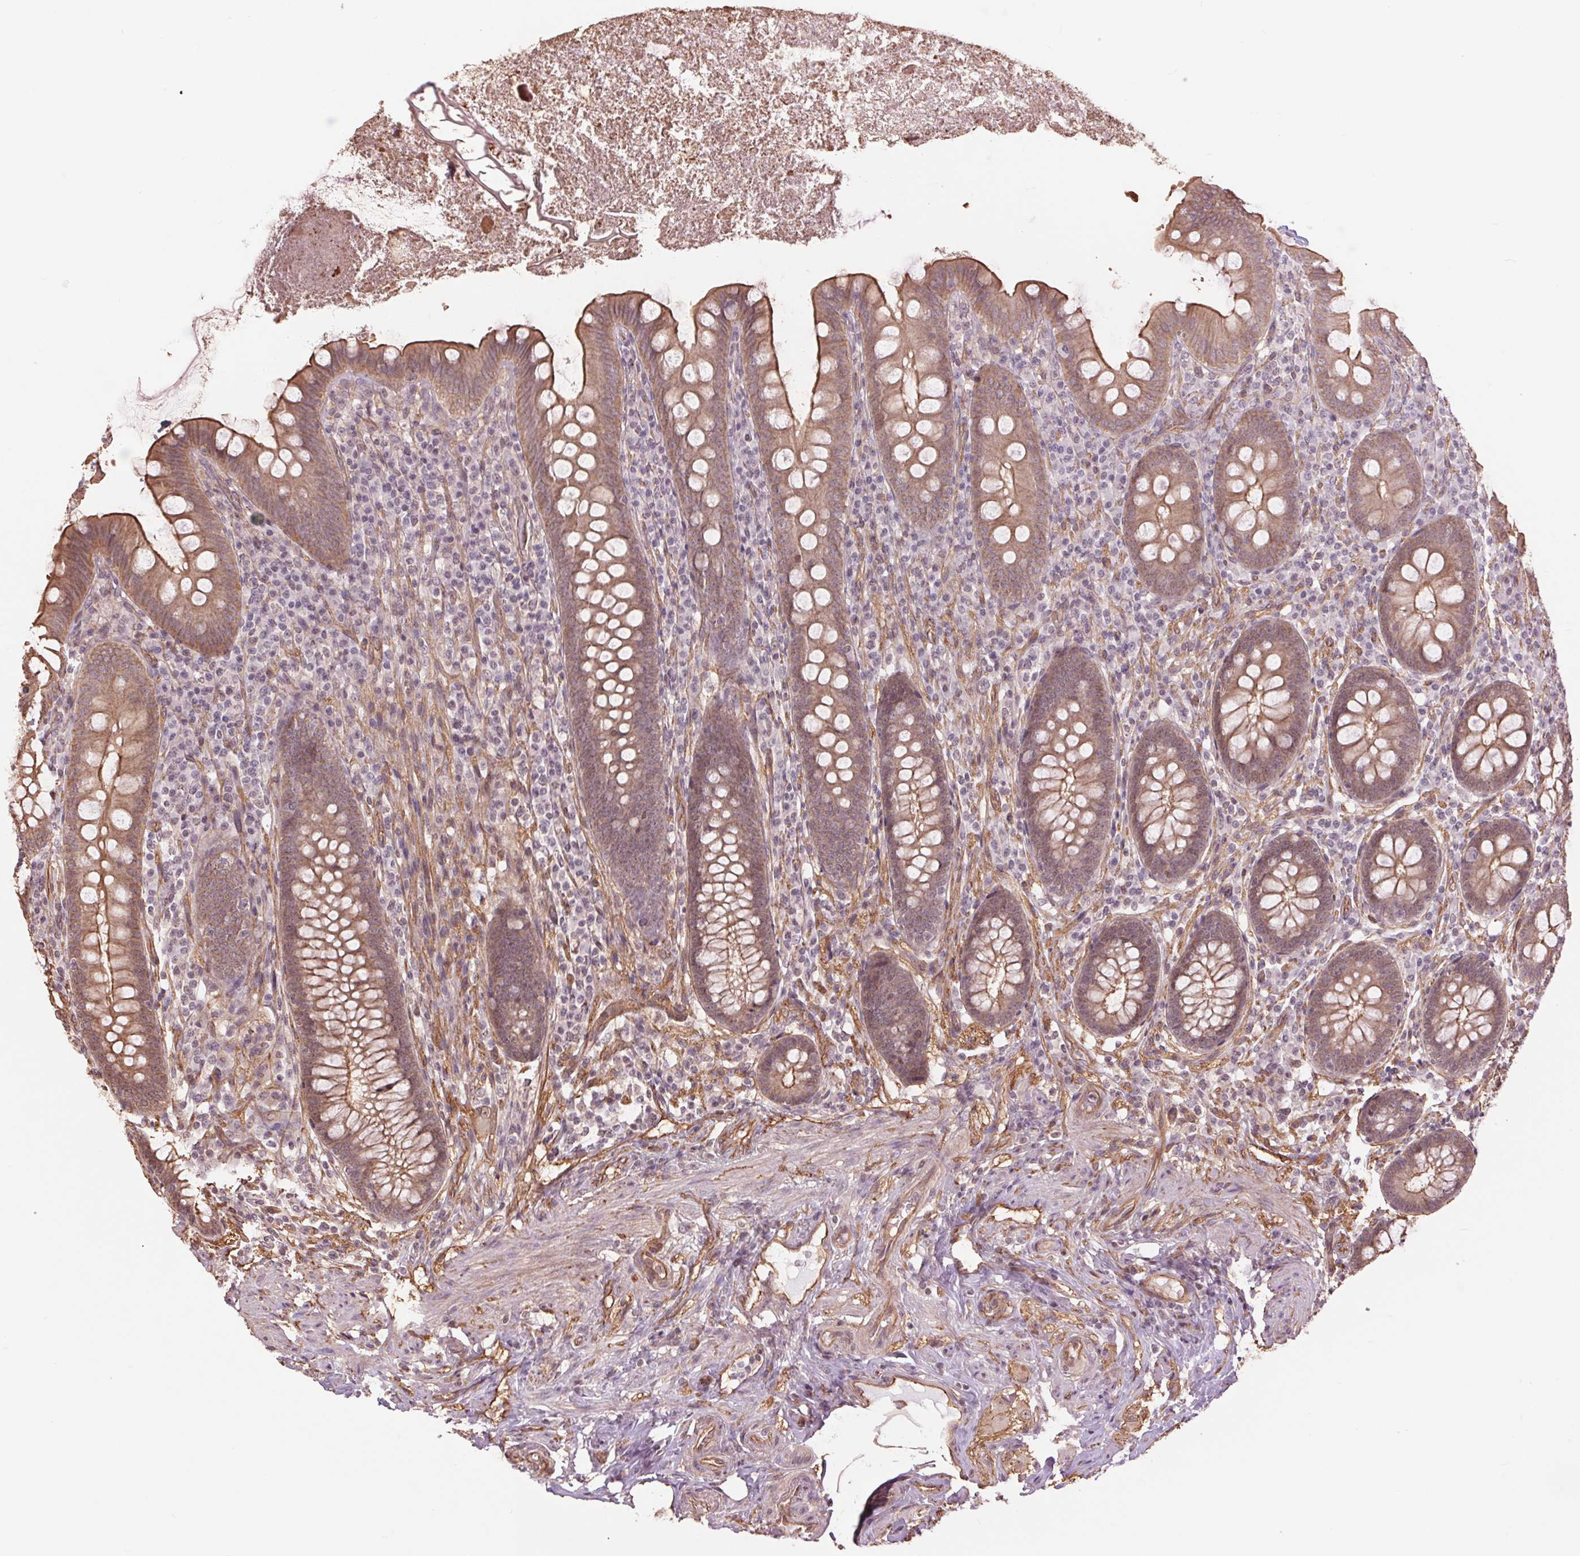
{"staining": {"intensity": "moderate", "quantity": ">75%", "location": "cytoplasmic/membranous"}, "tissue": "appendix", "cell_type": "Glandular cells", "image_type": "normal", "snomed": [{"axis": "morphology", "description": "Normal tissue, NOS"}, {"axis": "topography", "description": "Appendix"}], "caption": "Glandular cells reveal medium levels of moderate cytoplasmic/membranous staining in about >75% of cells in normal appendix. Using DAB (brown) and hematoxylin (blue) stains, captured at high magnification using brightfield microscopy.", "gene": "PALM", "patient": {"sex": "male", "age": 71}}